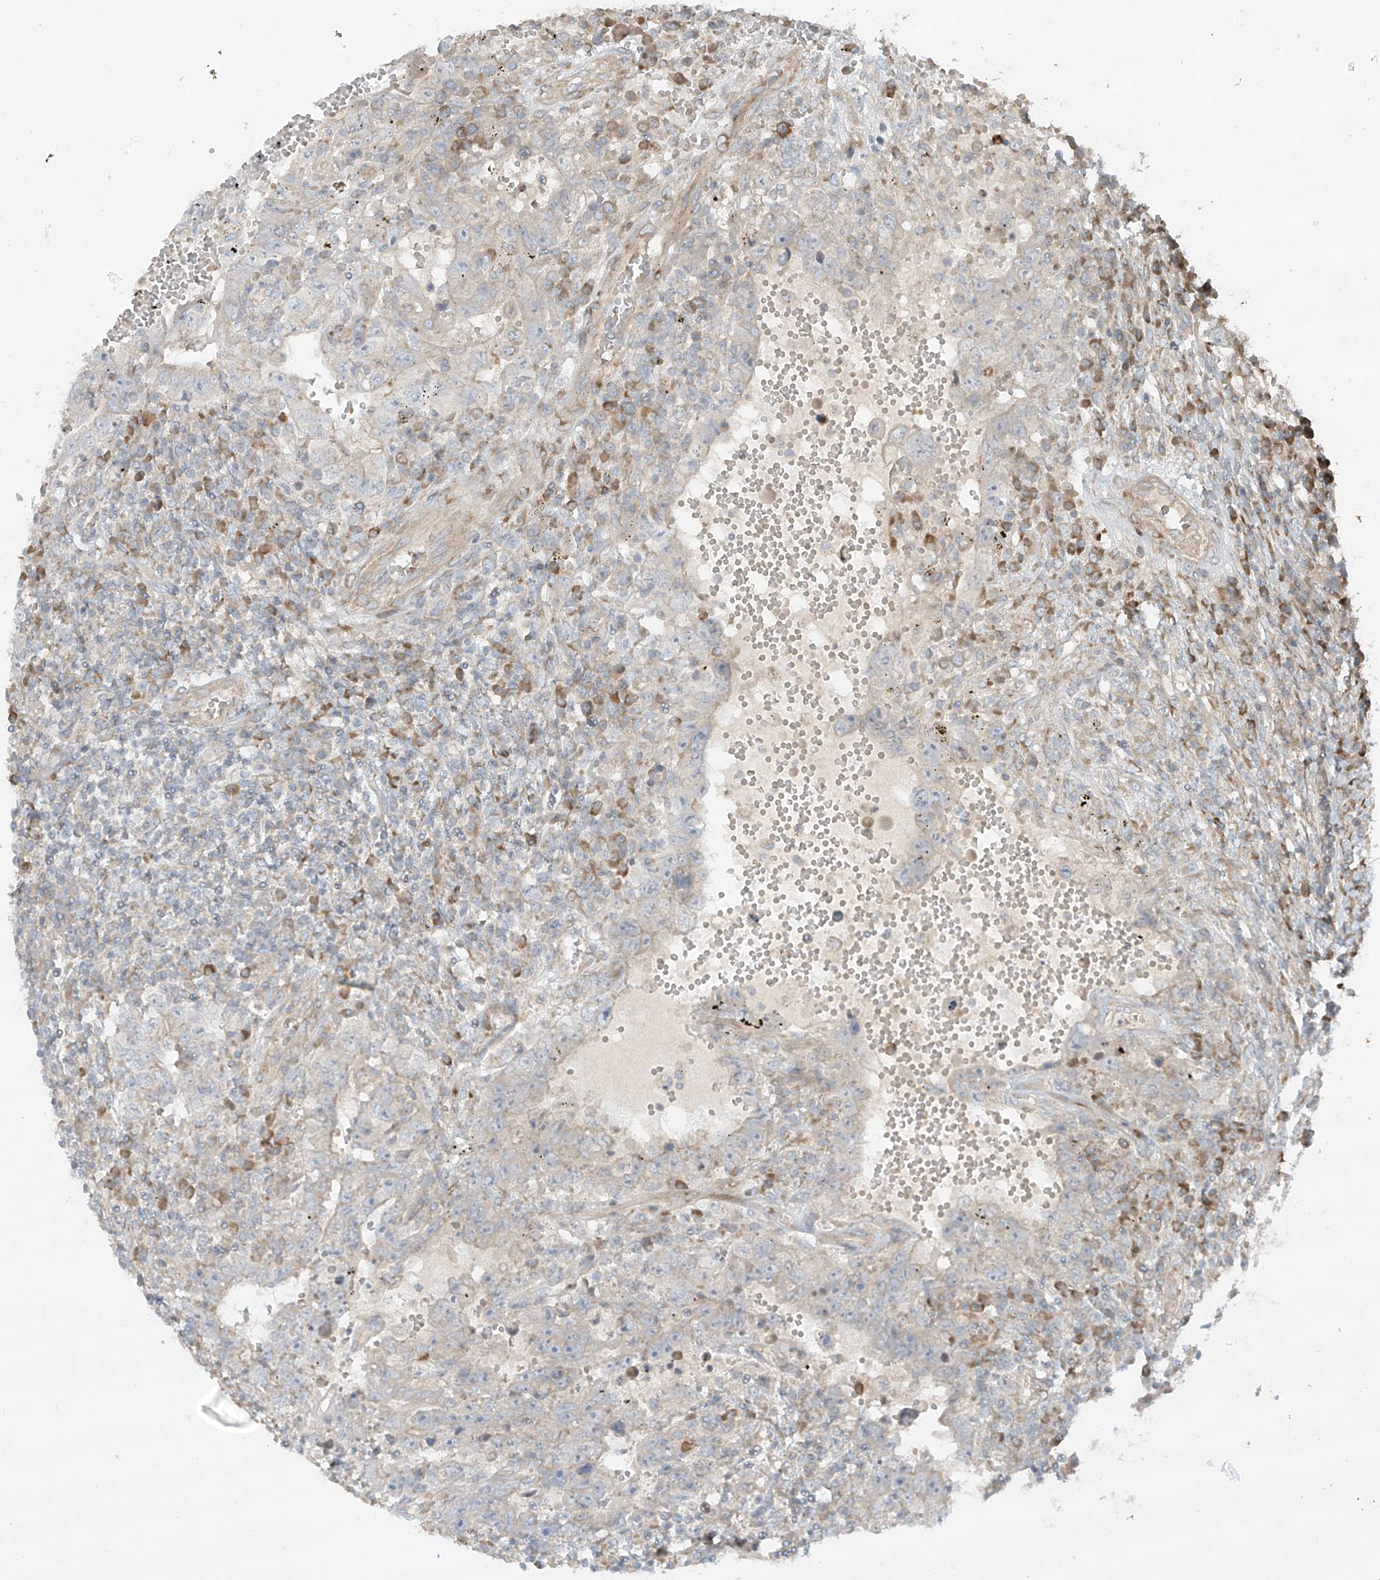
{"staining": {"intensity": "negative", "quantity": "none", "location": "none"}, "tissue": "testis cancer", "cell_type": "Tumor cells", "image_type": "cancer", "snomed": [{"axis": "morphology", "description": "Carcinoma, Embryonal, NOS"}, {"axis": "topography", "description": "Testis"}], "caption": "An image of testis cancer stained for a protein demonstrates no brown staining in tumor cells. Nuclei are stained in blue.", "gene": "DDIT4", "patient": {"sex": "male", "age": 26}}